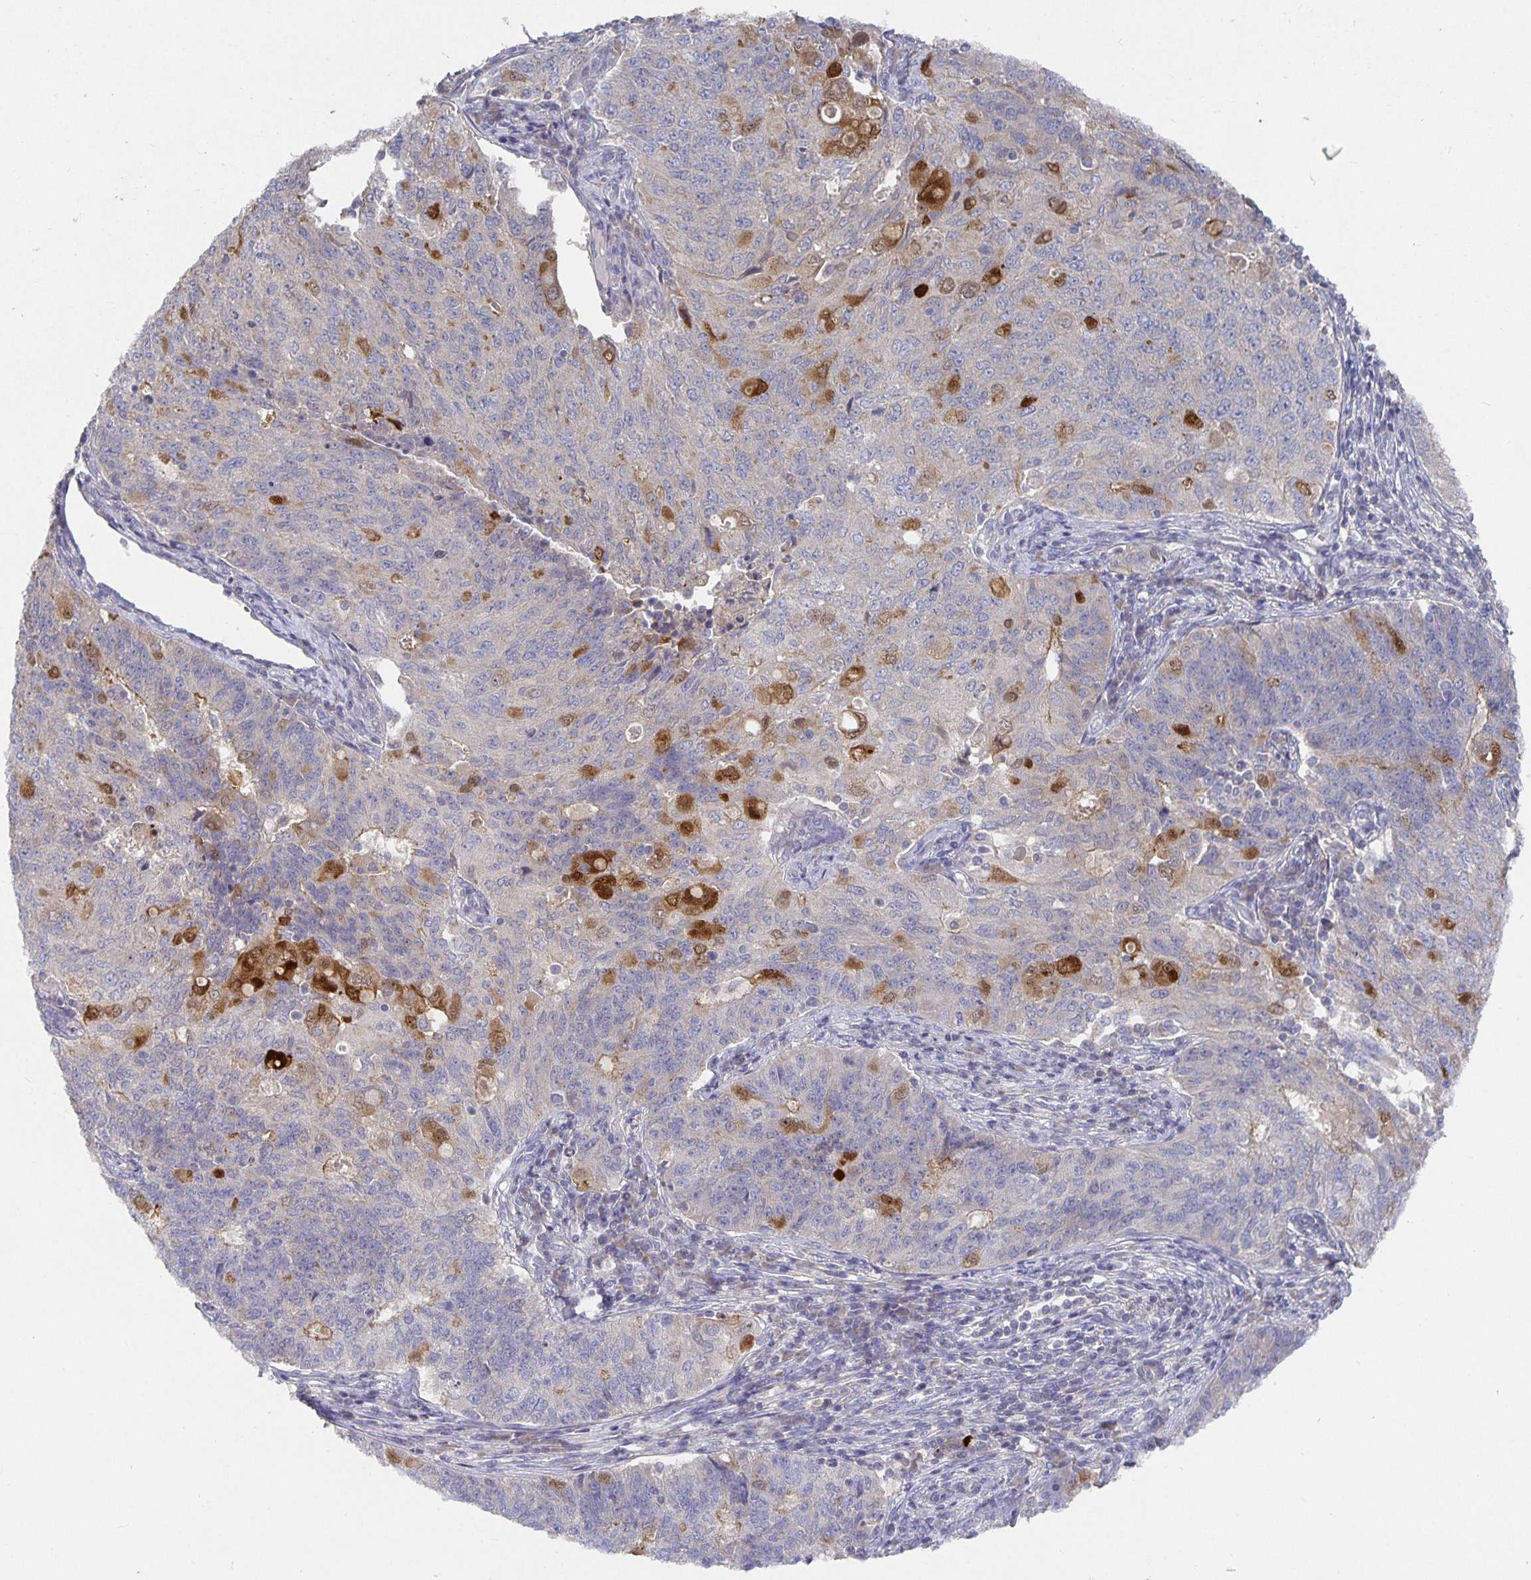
{"staining": {"intensity": "strong", "quantity": "<25%", "location": "cytoplasmic/membranous"}, "tissue": "endometrial cancer", "cell_type": "Tumor cells", "image_type": "cancer", "snomed": [{"axis": "morphology", "description": "Adenocarcinoma, NOS"}, {"axis": "topography", "description": "Endometrium"}], "caption": "An image of human endometrial adenocarcinoma stained for a protein exhibits strong cytoplasmic/membranous brown staining in tumor cells.", "gene": "HEPN1", "patient": {"sex": "female", "age": 43}}